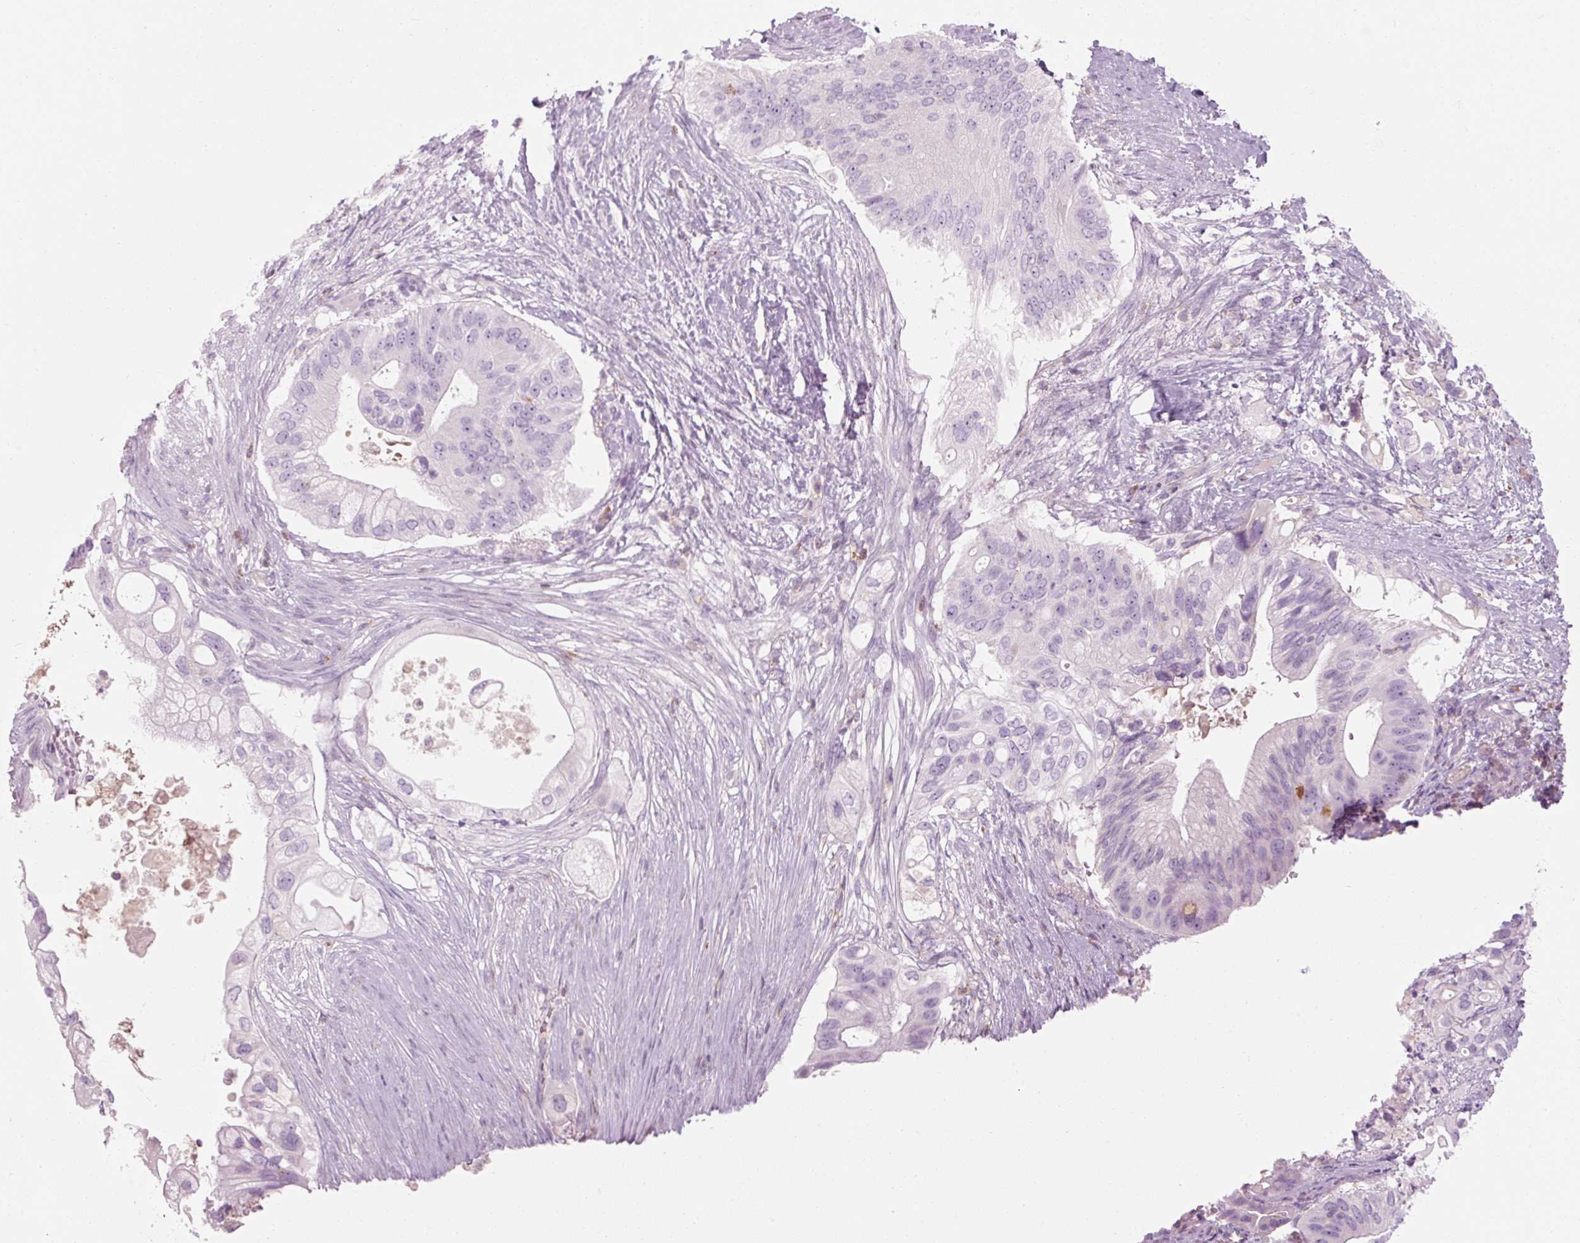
{"staining": {"intensity": "negative", "quantity": "none", "location": "none"}, "tissue": "pancreatic cancer", "cell_type": "Tumor cells", "image_type": "cancer", "snomed": [{"axis": "morphology", "description": "Adenocarcinoma, NOS"}, {"axis": "topography", "description": "Pancreas"}], "caption": "Tumor cells are negative for brown protein staining in pancreatic adenocarcinoma. The staining was performed using DAB to visualize the protein expression in brown, while the nuclei were stained in blue with hematoxylin (Magnification: 20x).", "gene": "TIGD2", "patient": {"sex": "female", "age": 72}}